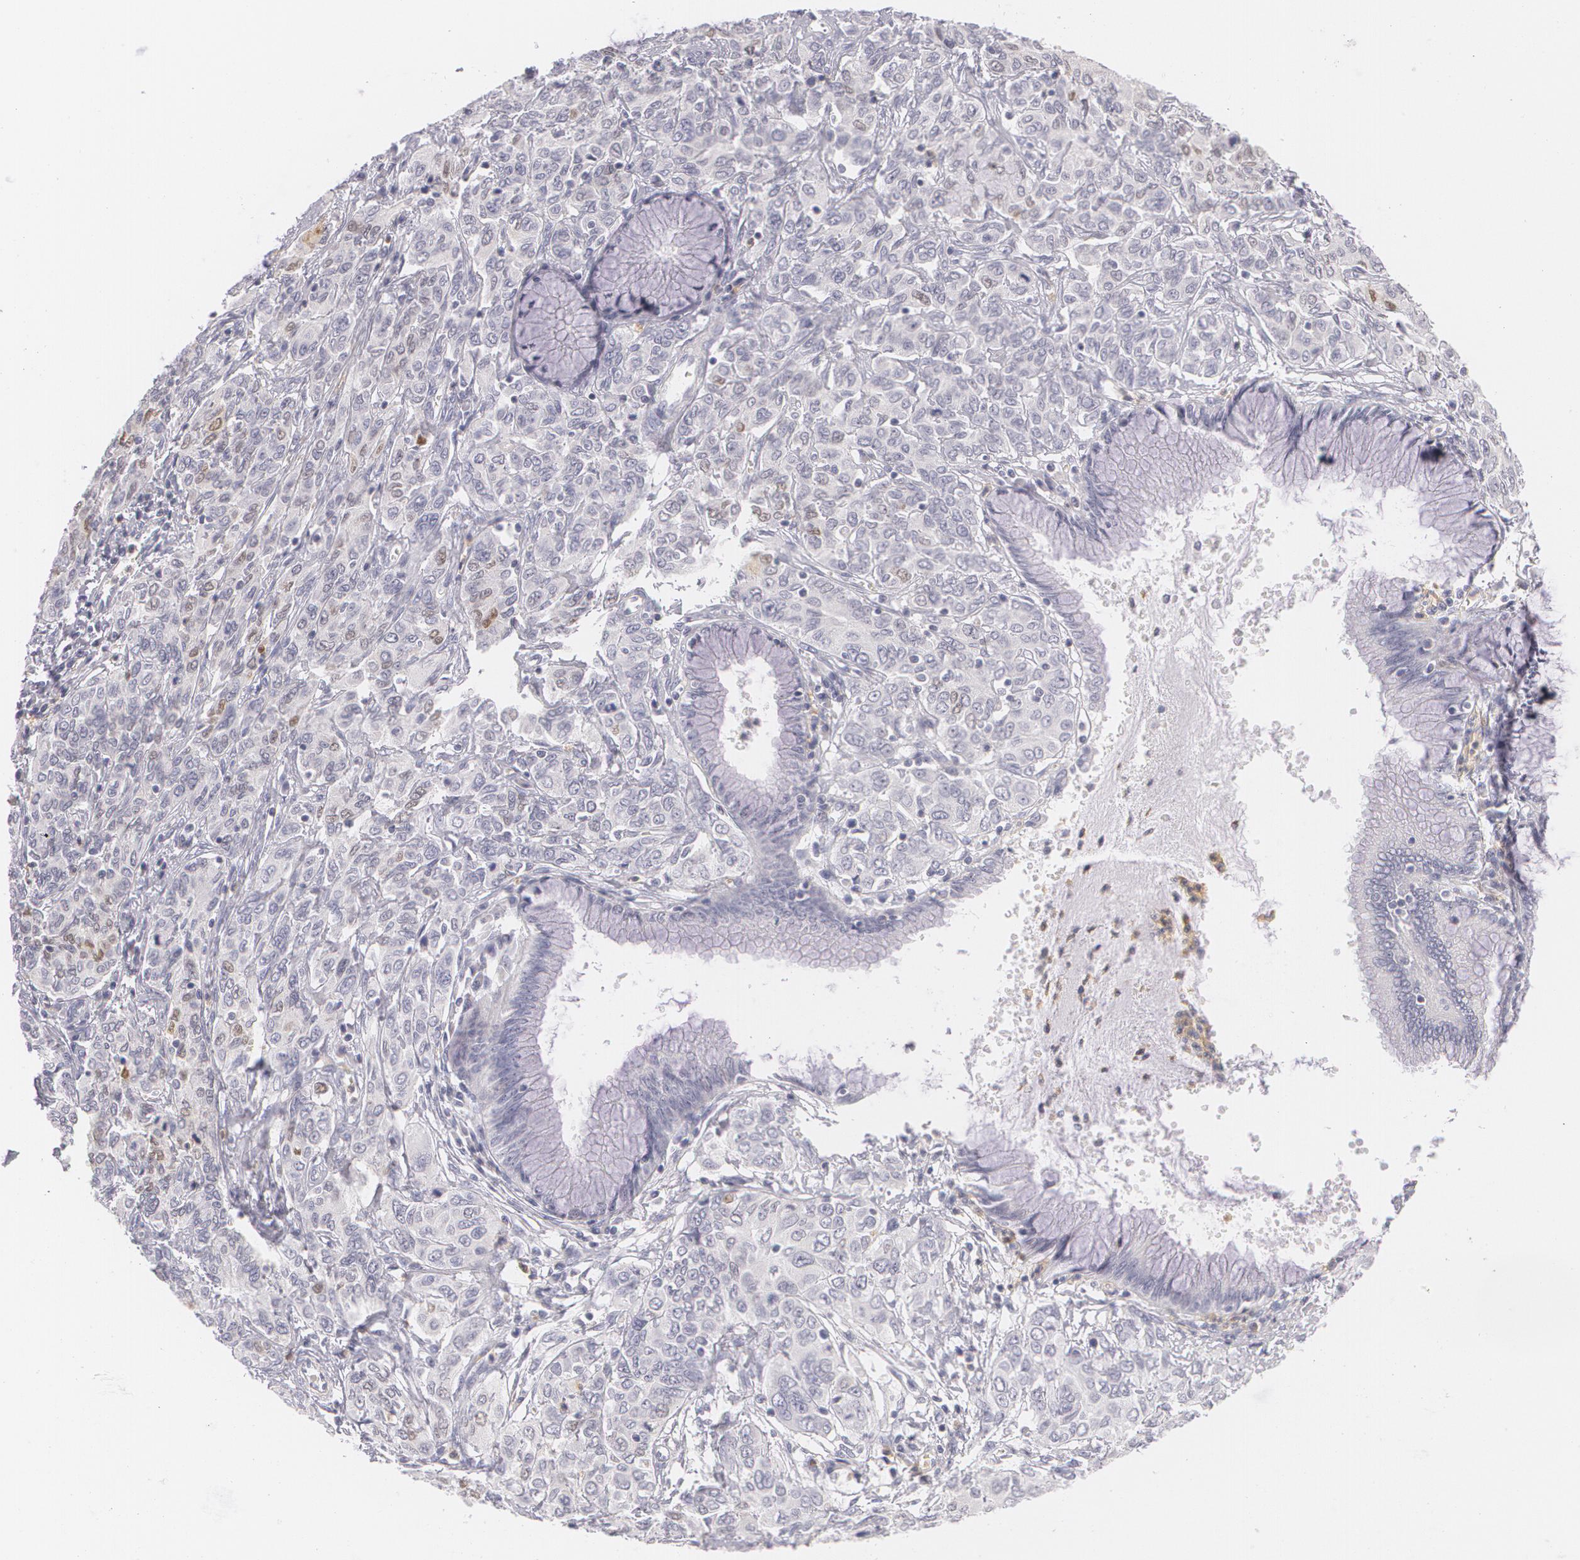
{"staining": {"intensity": "negative", "quantity": "none", "location": "none"}, "tissue": "cervical cancer", "cell_type": "Tumor cells", "image_type": "cancer", "snomed": [{"axis": "morphology", "description": "Squamous cell carcinoma, NOS"}, {"axis": "topography", "description": "Cervix"}], "caption": "Immunohistochemical staining of squamous cell carcinoma (cervical) shows no significant expression in tumor cells.", "gene": "FAM181A", "patient": {"sex": "female", "age": 38}}